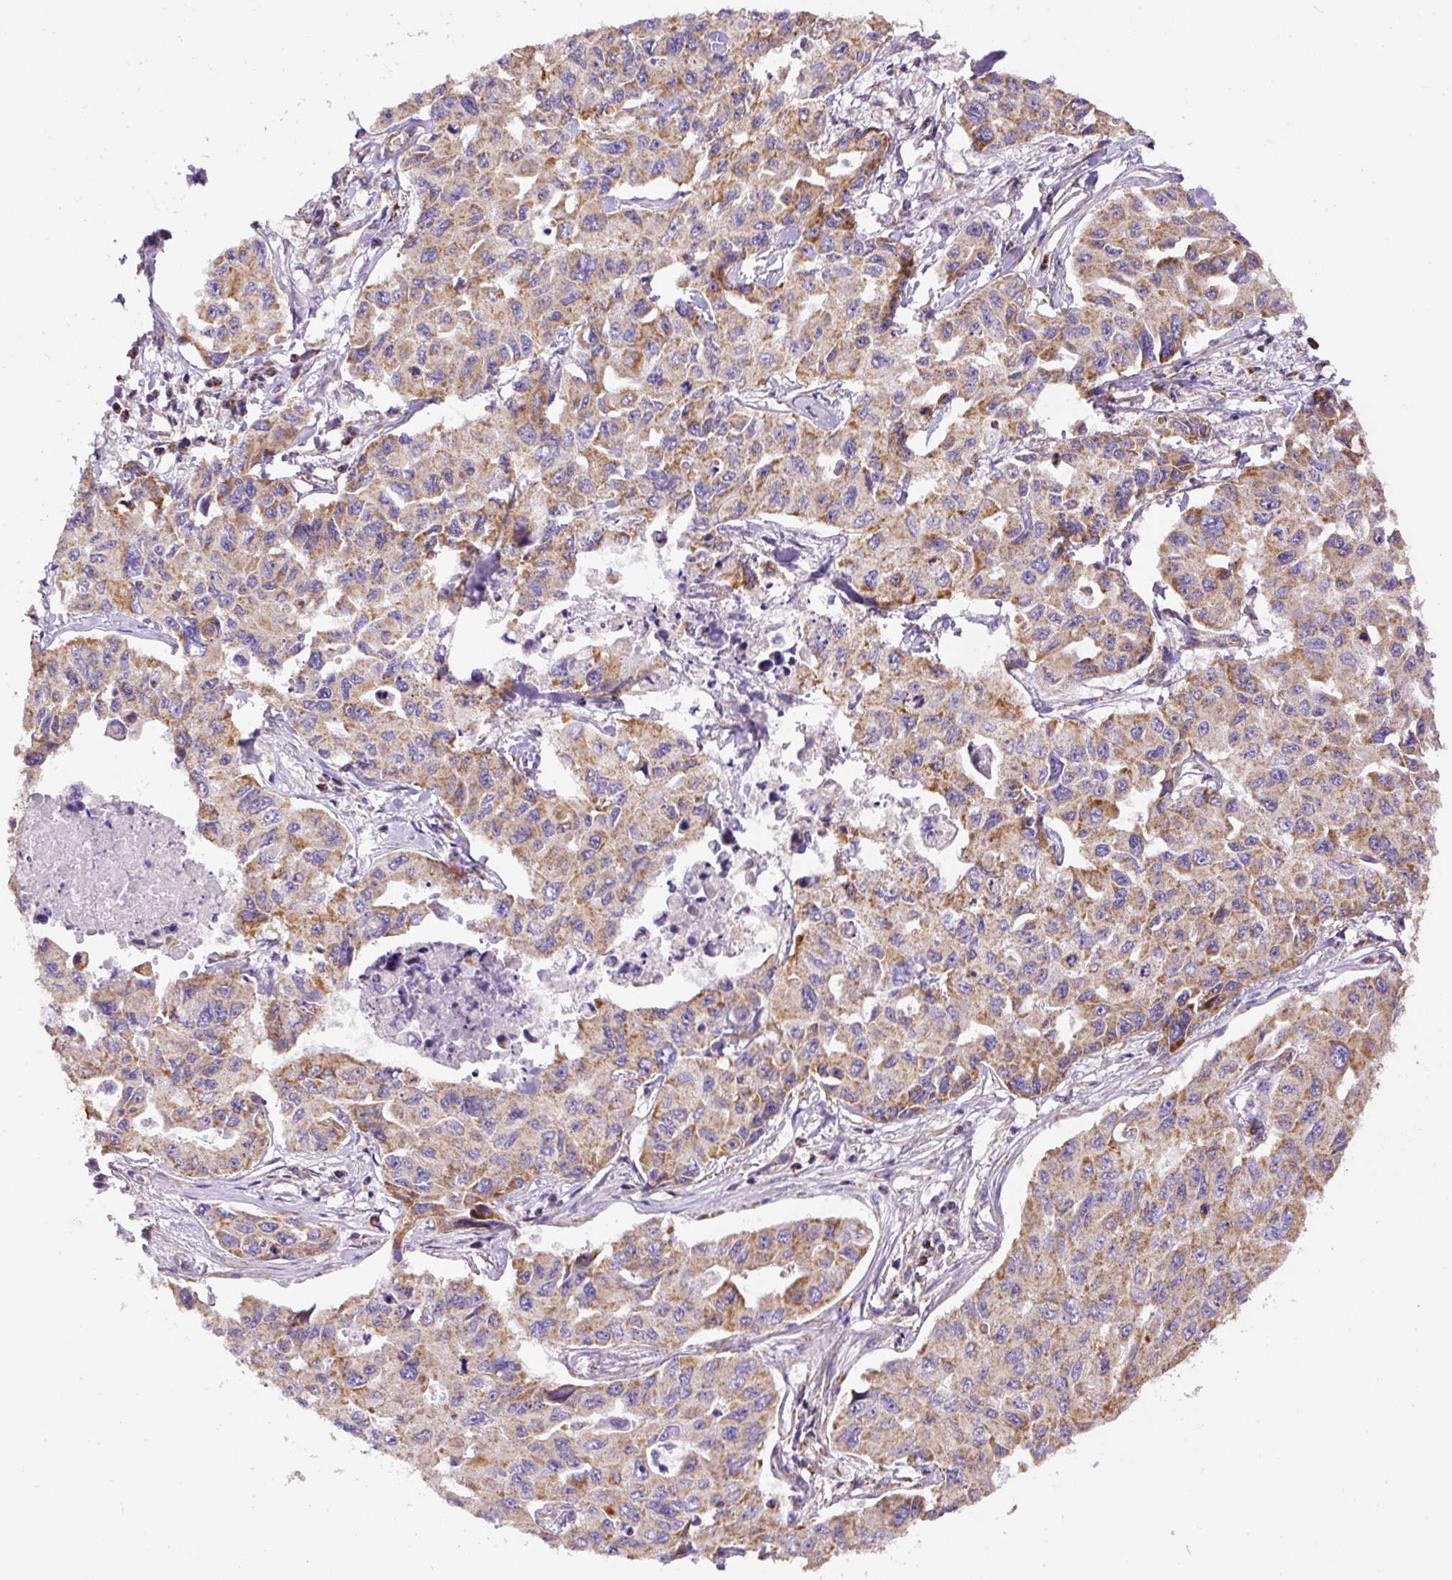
{"staining": {"intensity": "moderate", "quantity": ">75%", "location": "cytoplasmic/membranous"}, "tissue": "lung cancer", "cell_type": "Tumor cells", "image_type": "cancer", "snomed": [{"axis": "morphology", "description": "Adenocarcinoma, NOS"}, {"axis": "topography", "description": "Lung"}], "caption": "Immunohistochemistry (IHC) staining of lung adenocarcinoma, which displays medium levels of moderate cytoplasmic/membranous positivity in approximately >75% of tumor cells indicating moderate cytoplasmic/membranous protein positivity. The staining was performed using DAB (3,3'-diaminobenzidine) (brown) for protein detection and nuclei were counterstained in hematoxylin (blue).", "gene": "NDUFAF2", "patient": {"sex": "male", "age": 64}}